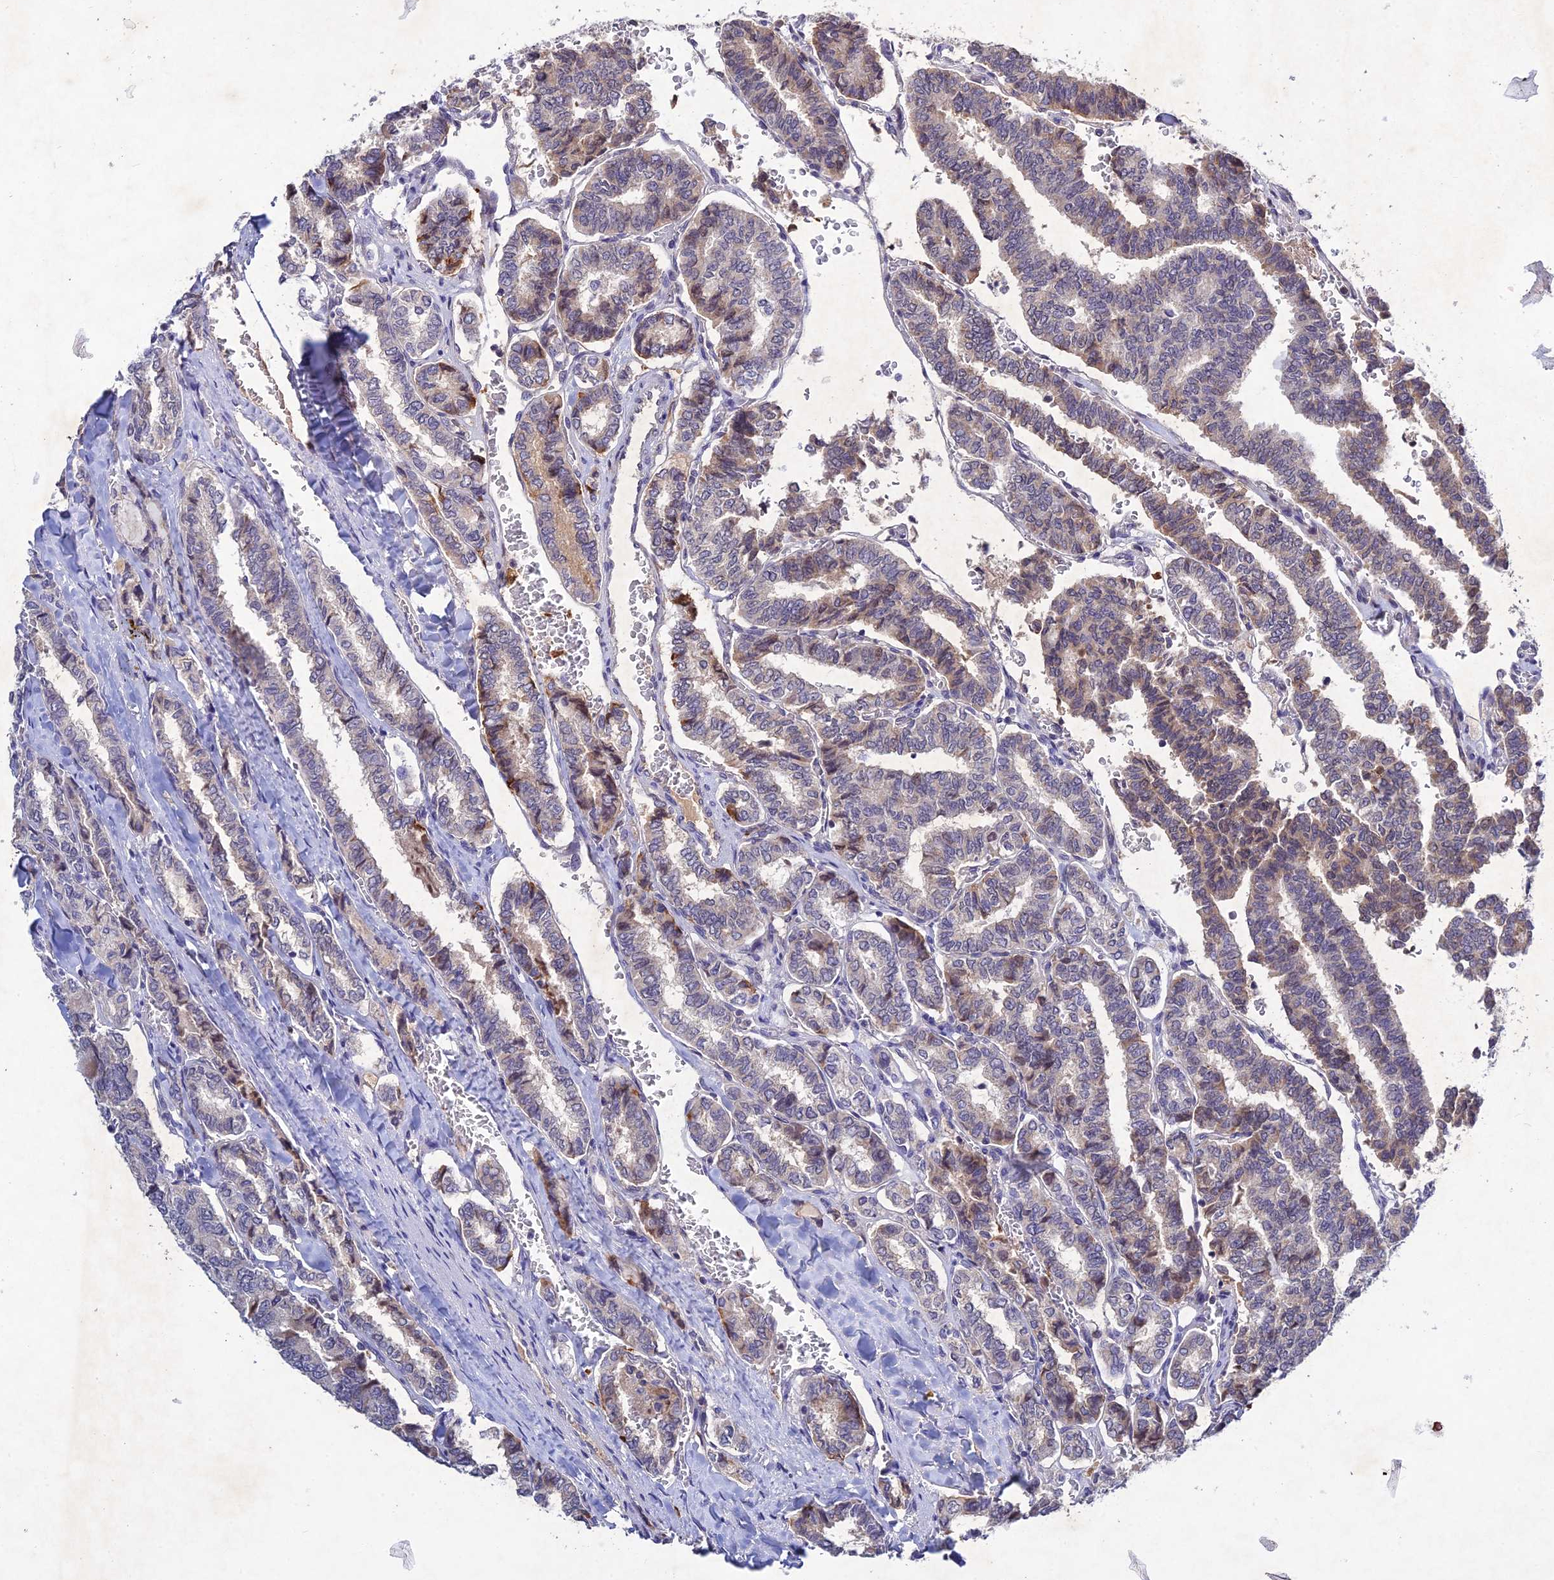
{"staining": {"intensity": "weak", "quantity": "<25%", "location": "cytoplasmic/membranous"}, "tissue": "thyroid cancer", "cell_type": "Tumor cells", "image_type": "cancer", "snomed": [{"axis": "morphology", "description": "Papillary adenocarcinoma, NOS"}, {"axis": "topography", "description": "Thyroid gland"}], "caption": "Tumor cells show no significant protein expression in thyroid cancer. (Immunohistochemistry, brightfield microscopy, high magnification).", "gene": "CHST5", "patient": {"sex": "female", "age": 35}}